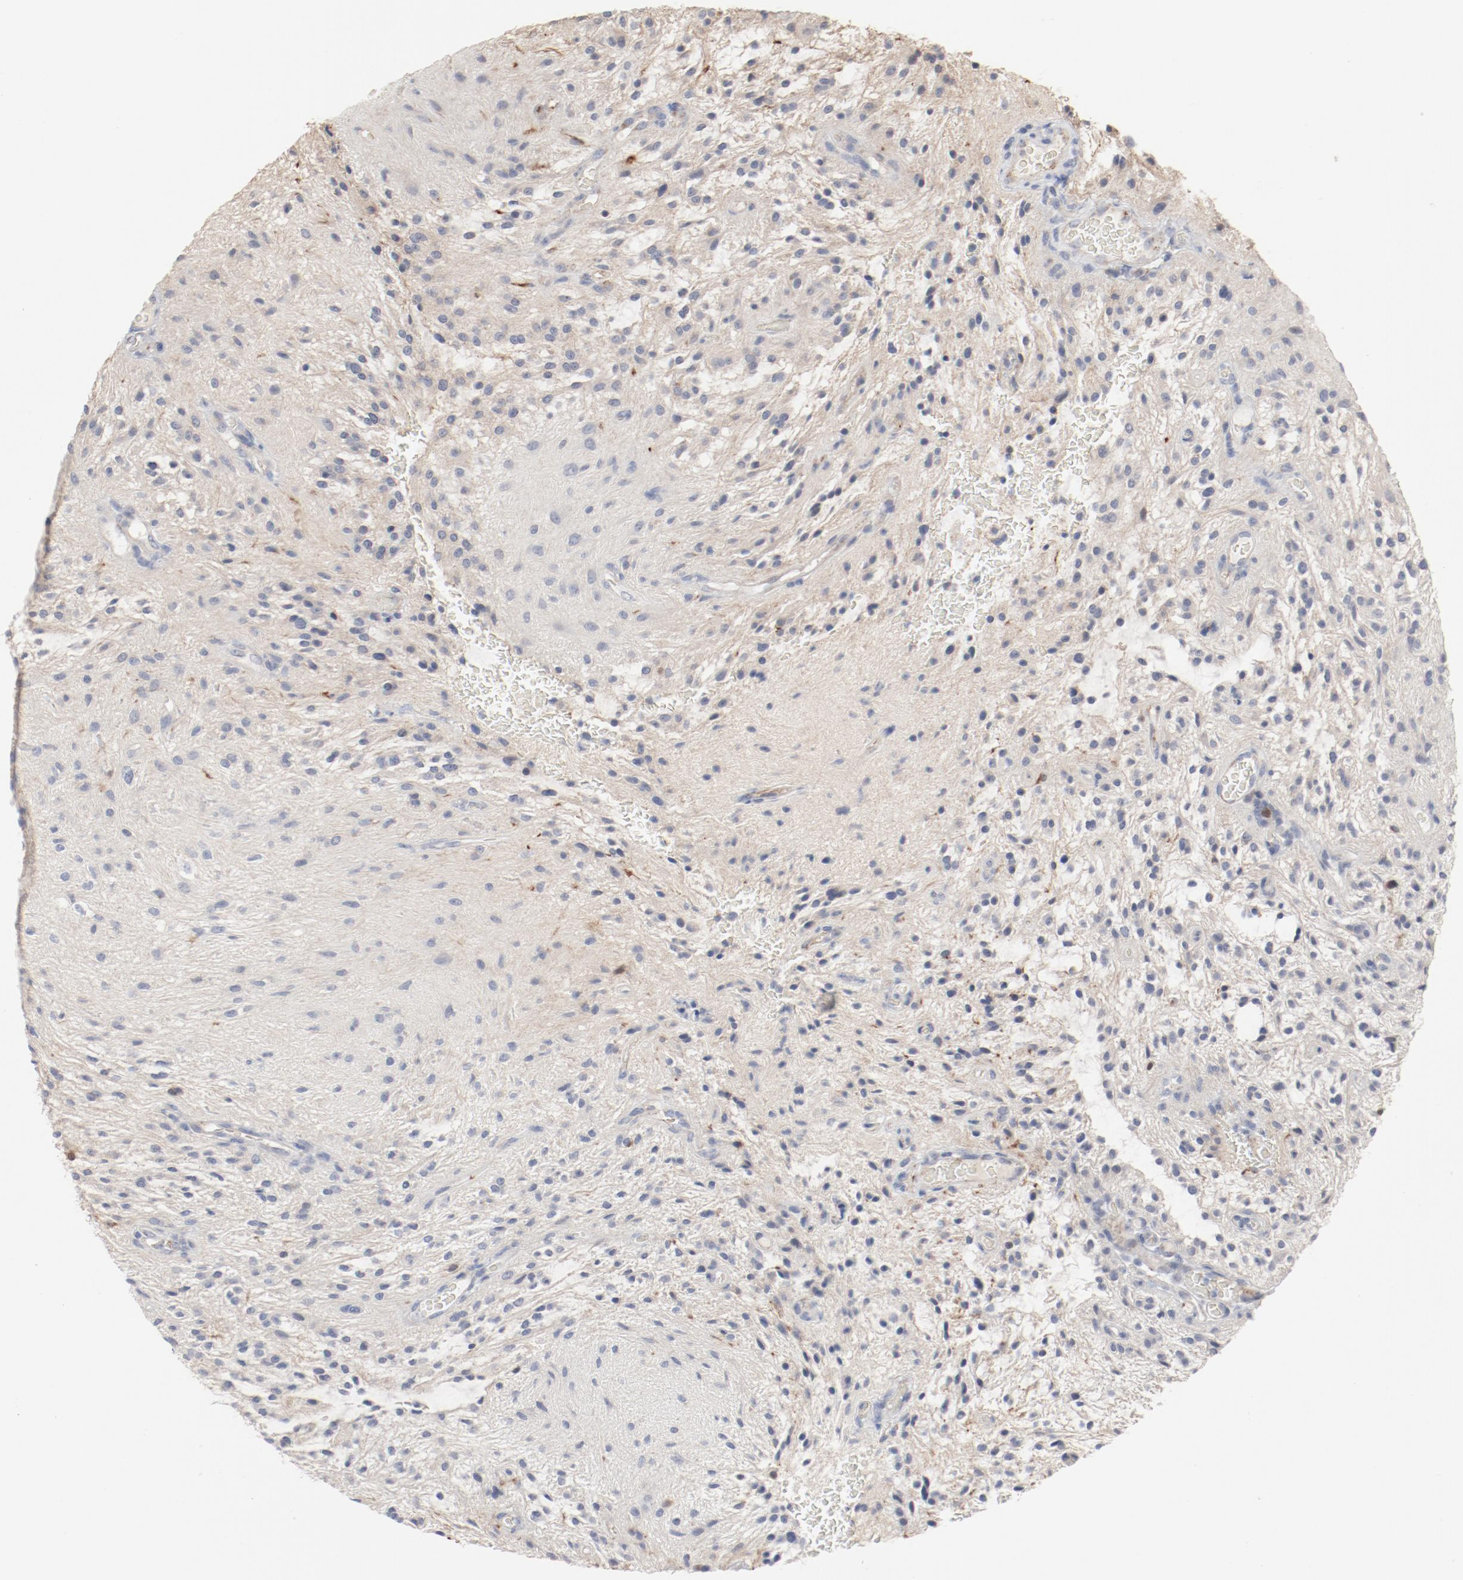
{"staining": {"intensity": "negative", "quantity": "none", "location": "none"}, "tissue": "glioma", "cell_type": "Tumor cells", "image_type": "cancer", "snomed": [{"axis": "morphology", "description": "Glioma, malignant, NOS"}, {"axis": "topography", "description": "Cerebellum"}], "caption": "There is no significant staining in tumor cells of malignant glioma.", "gene": "CDK1", "patient": {"sex": "female", "age": 10}}